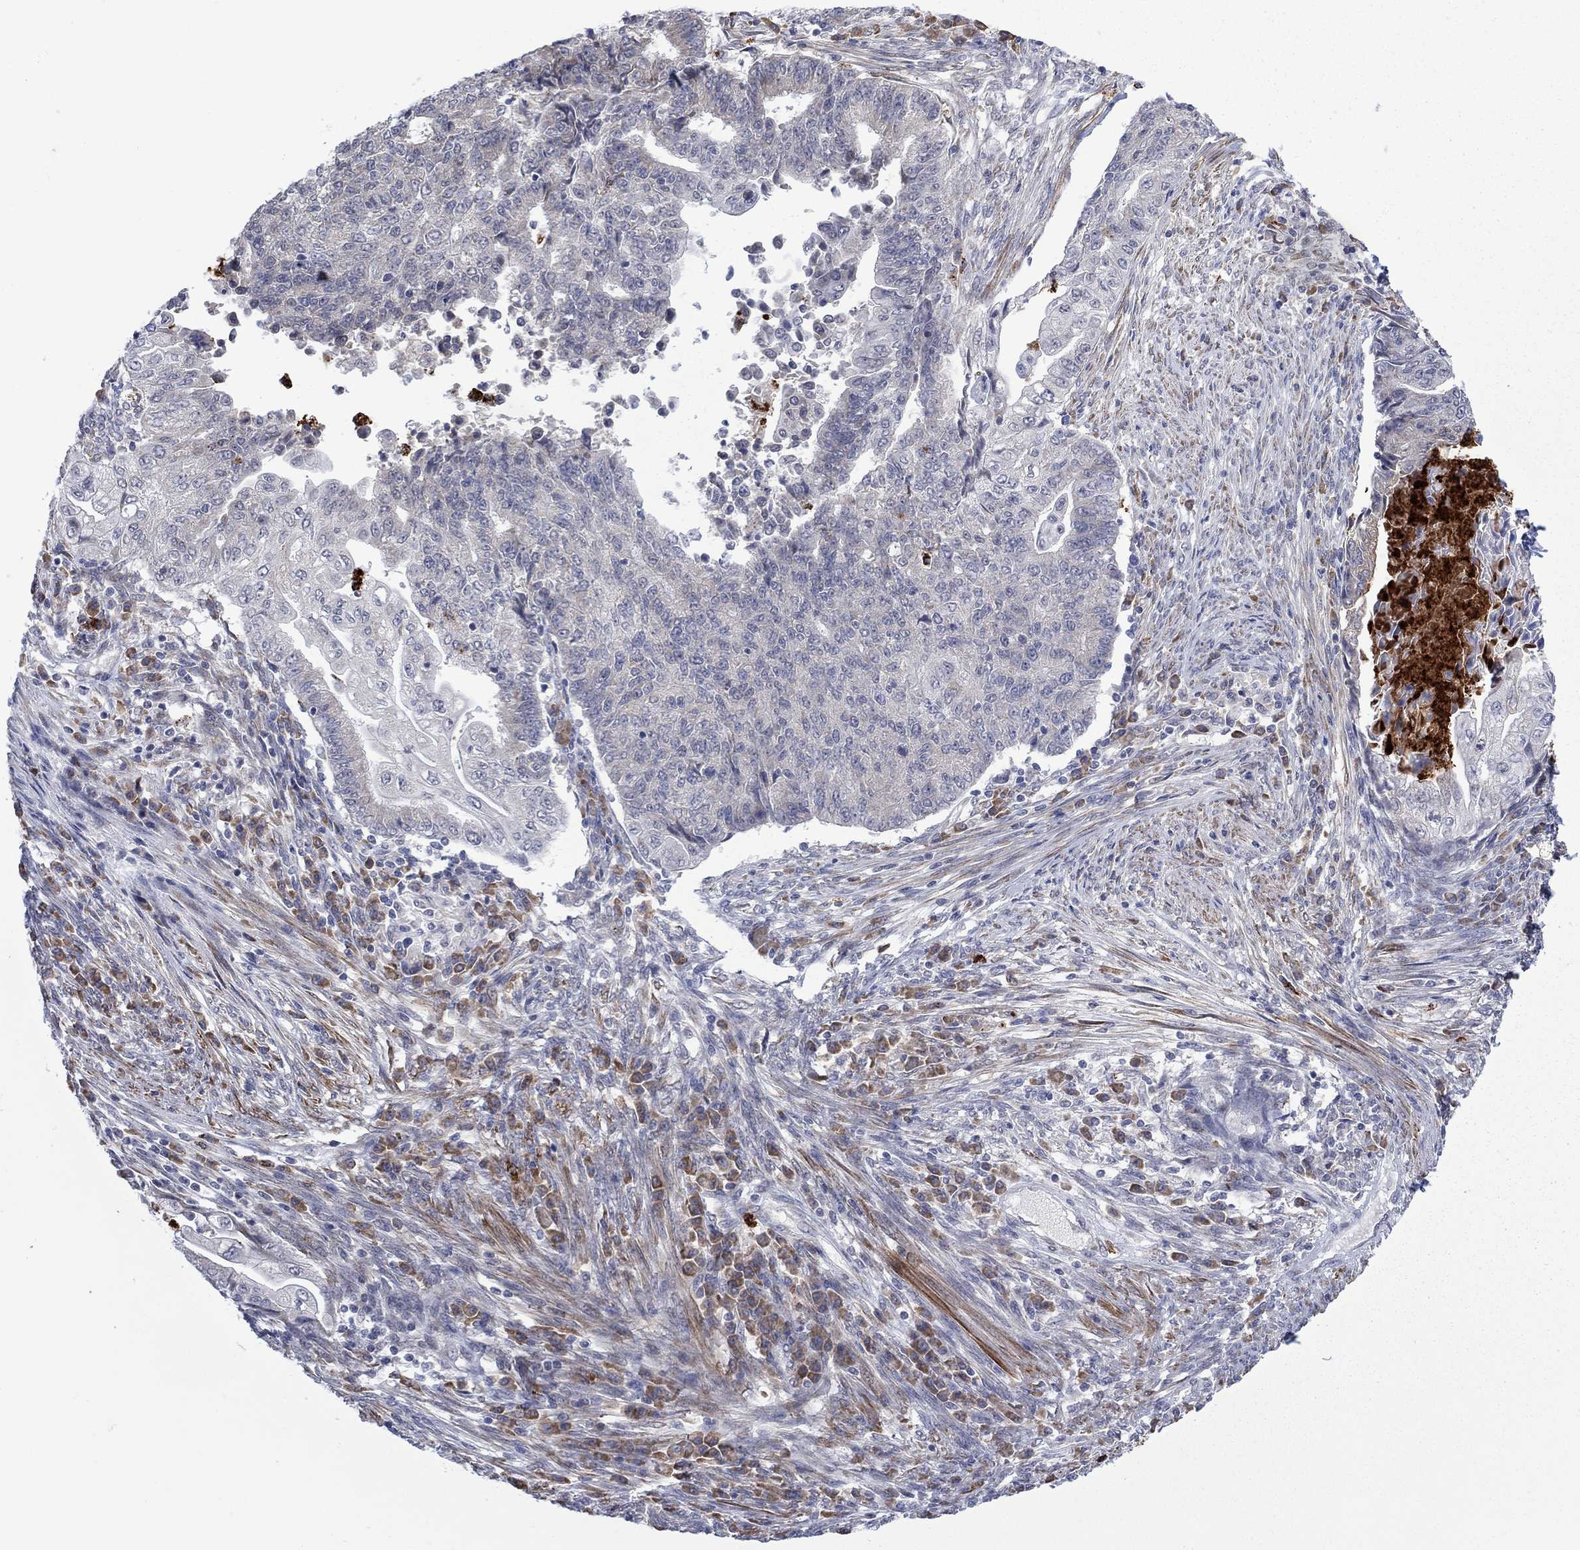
{"staining": {"intensity": "negative", "quantity": "none", "location": "none"}, "tissue": "endometrial cancer", "cell_type": "Tumor cells", "image_type": "cancer", "snomed": [{"axis": "morphology", "description": "Adenocarcinoma, NOS"}, {"axis": "topography", "description": "Uterus"}, {"axis": "topography", "description": "Endometrium"}], "caption": "The photomicrograph exhibits no staining of tumor cells in endometrial cancer.", "gene": "MTRFR", "patient": {"sex": "female", "age": 54}}